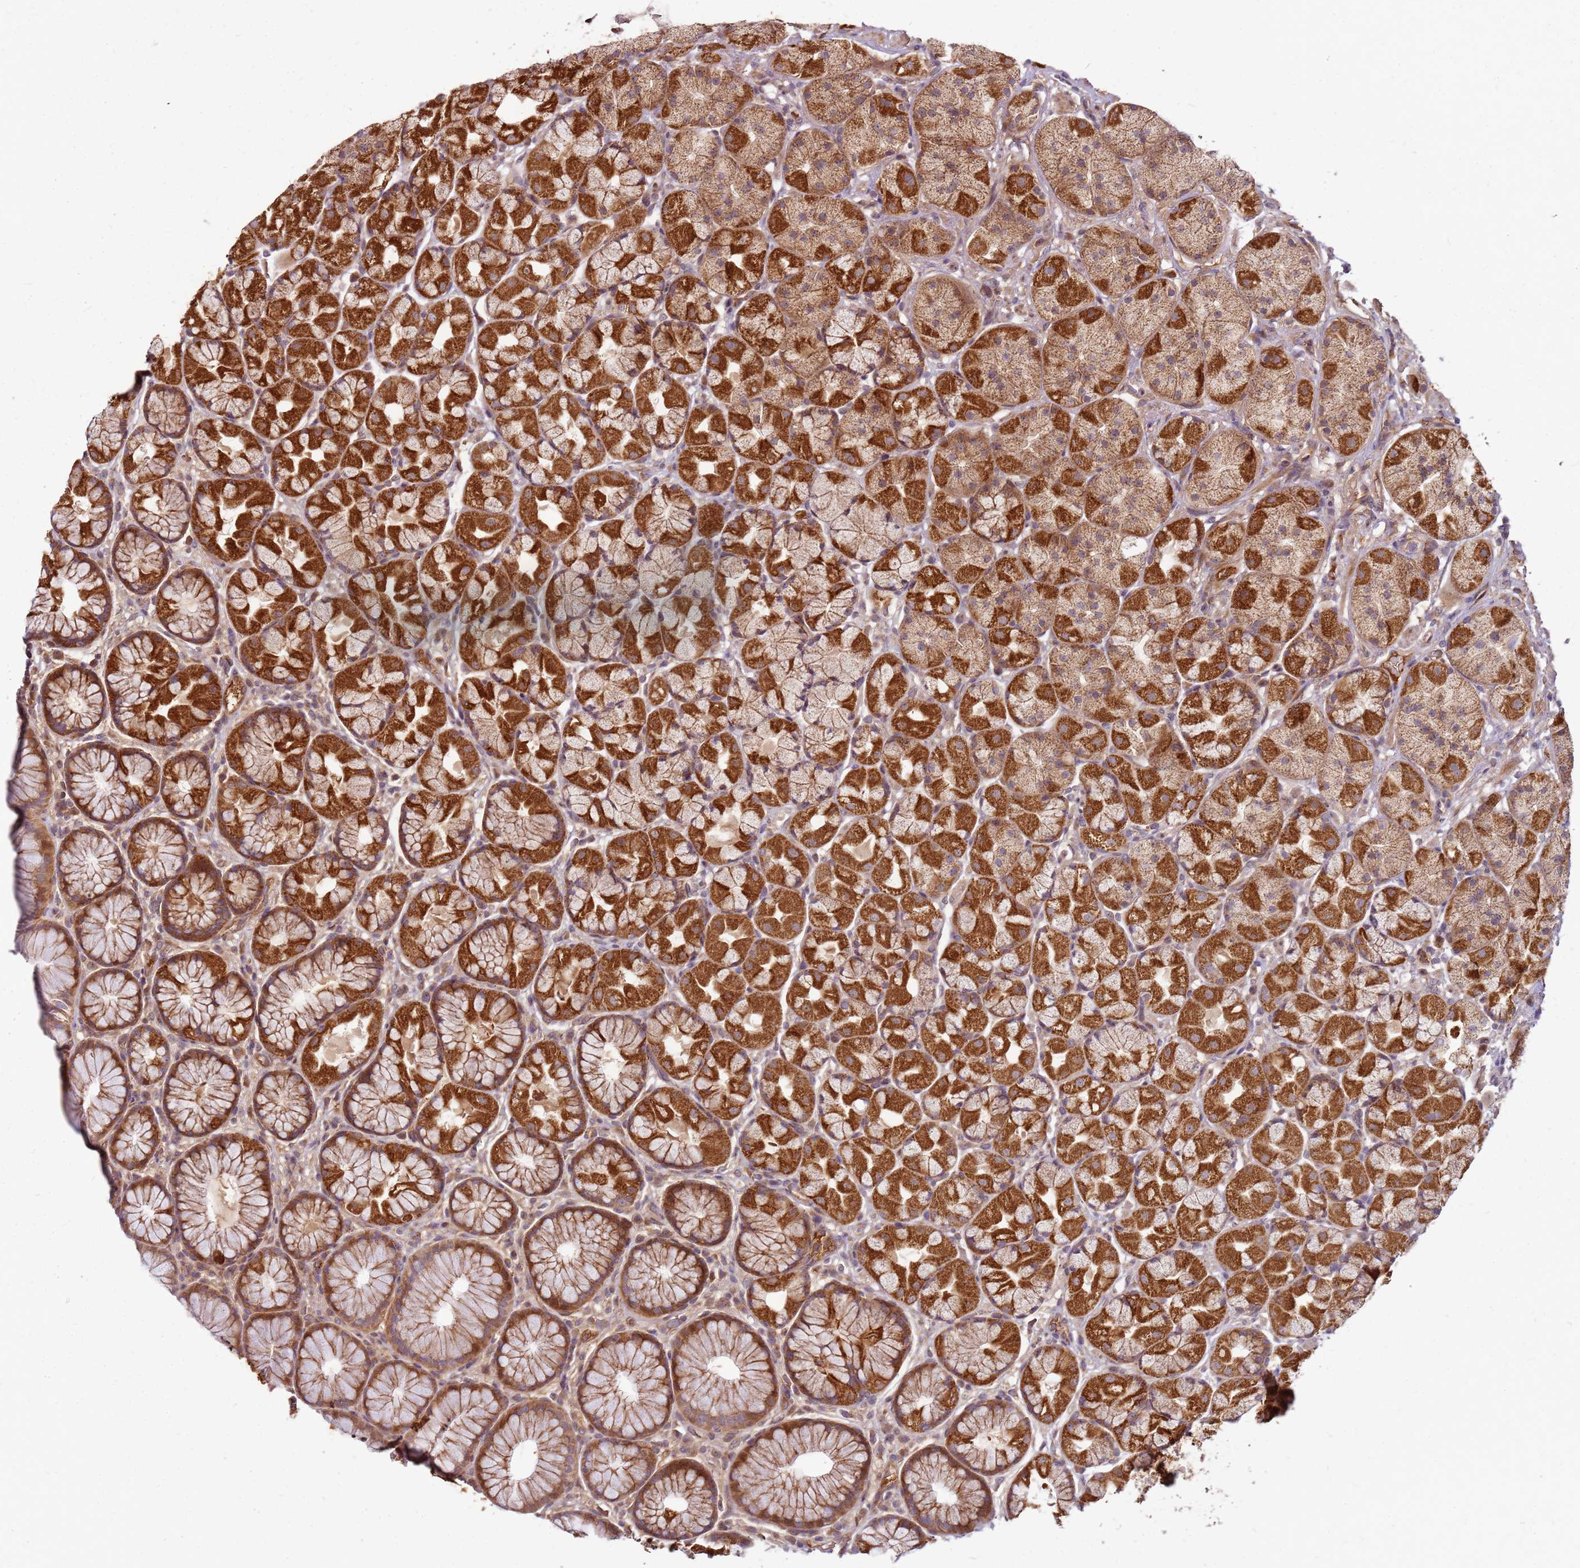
{"staining": {"intensity": "strong", "quantity": "25%-75%", "location": "cytoplasmic/membranous"}, "tissue": "stomach", "cell_type": "Glandular cells", "image_type": "normal", "snomed": [{"axis": "morphology", "description": "Normal tissue, NOS"}, {"axis": "topography", "description": "Stomach"}], "caption": "Immunohistochemical staining of normal stomach displays 25%-75% levels of strong cytoplasmic/membranous protein positivity in about 25%-75% of glandular cells.", "gene": "CCDC159", "patient": {"sex": "male", "age": 57}}